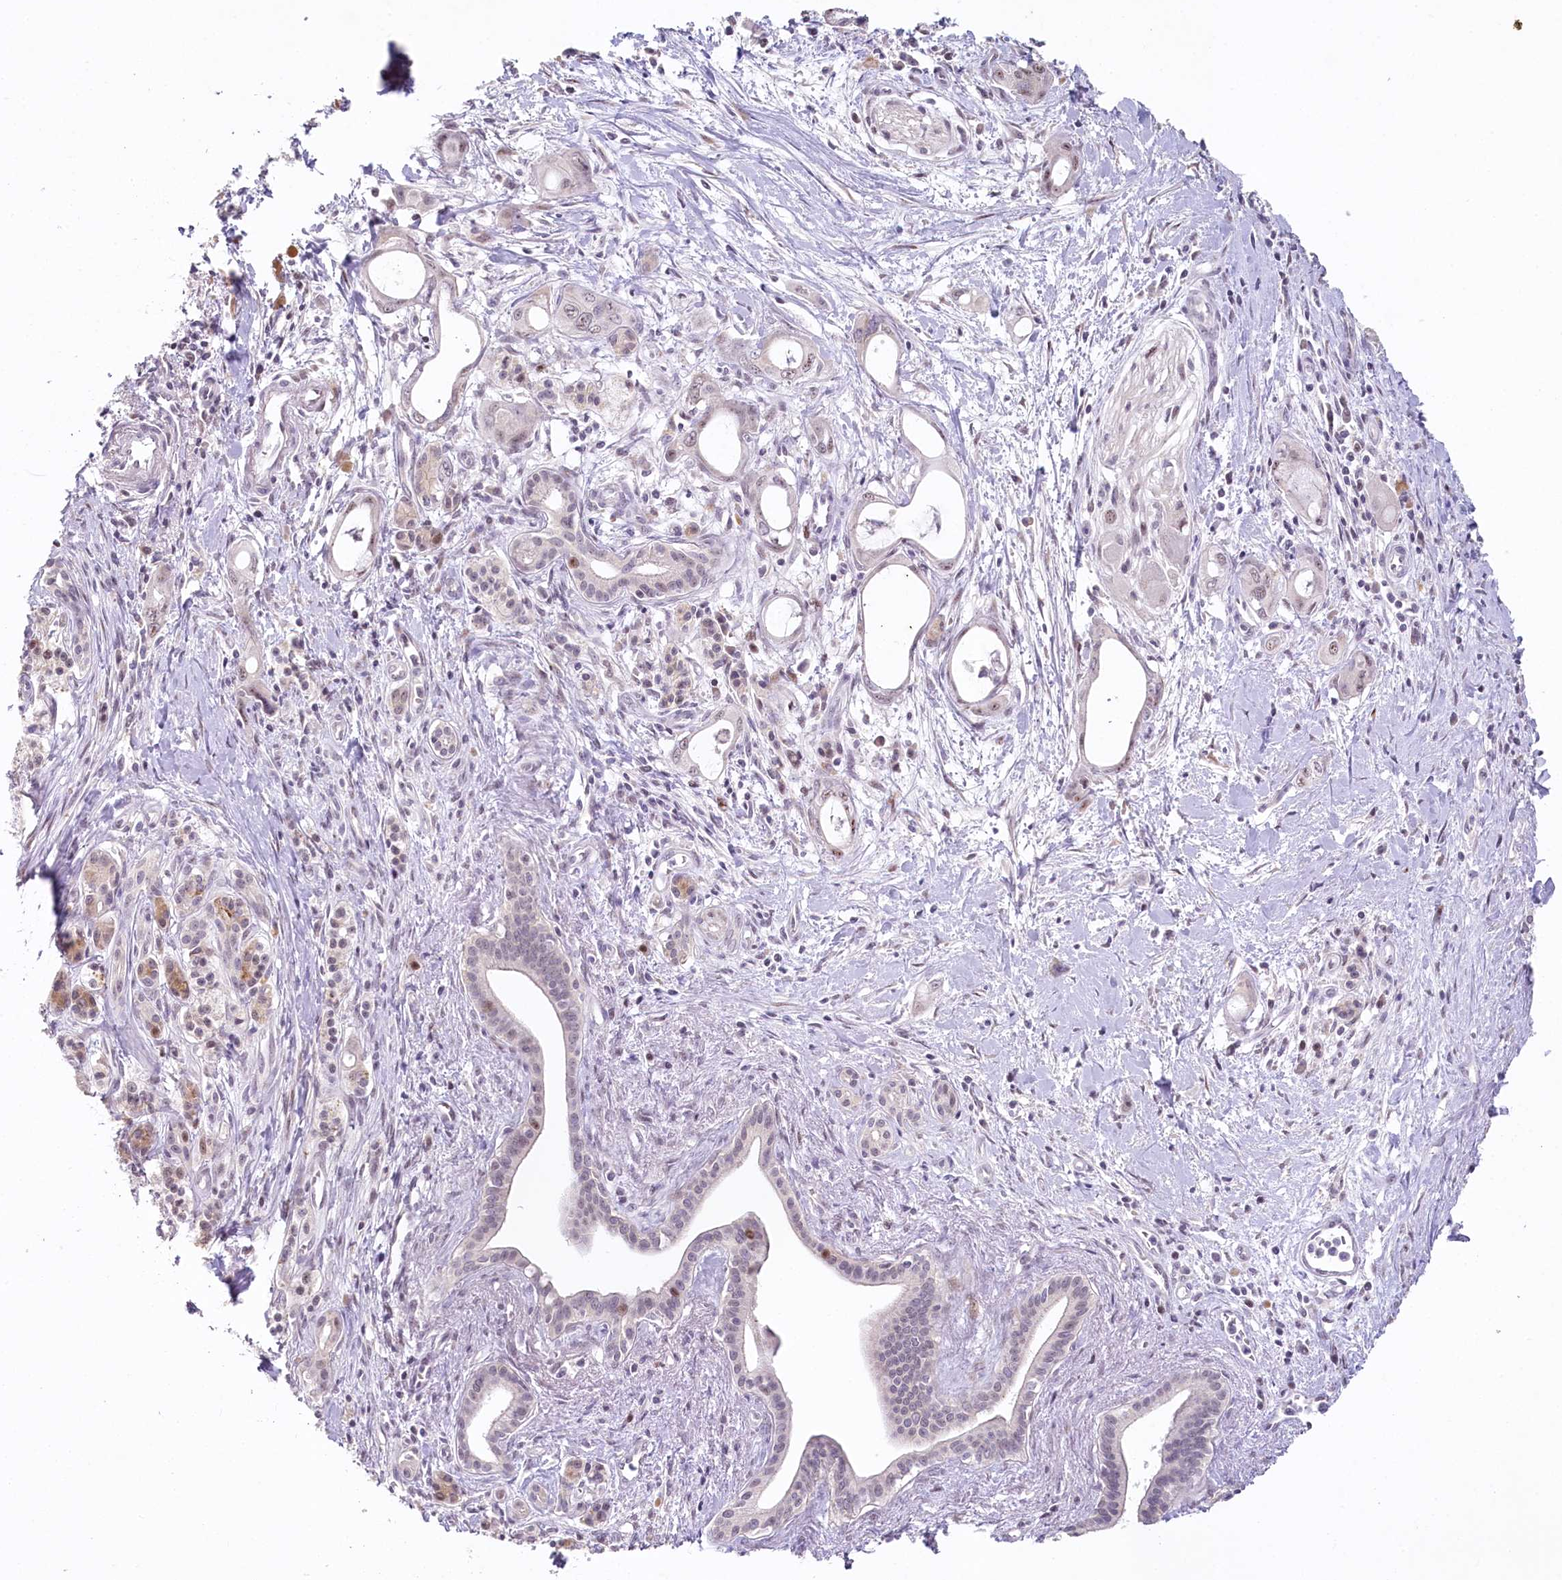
{"staining": {"intensity": "weak", "quantity": "<25%", "location": "nuclear"}, "tissue": "pancreatic cancer", "cell_type": "Tumor cells", "image_type": "cancer", "snomed": [{"axis": "morphology", "description": "Adenocarcinoma, NOS"}, {"axis": "topography", "description": "Pancreas"}], "caption": "The micrograph displays no significant expression in tumor cells of adenocarcinoma (pancreatic). (DAB (3,3'-diaminobenzidine) immunohistochemistry (IHC), high magnification).", "gene": "HPD", "patient": {"sex": "male", "age": 72}}